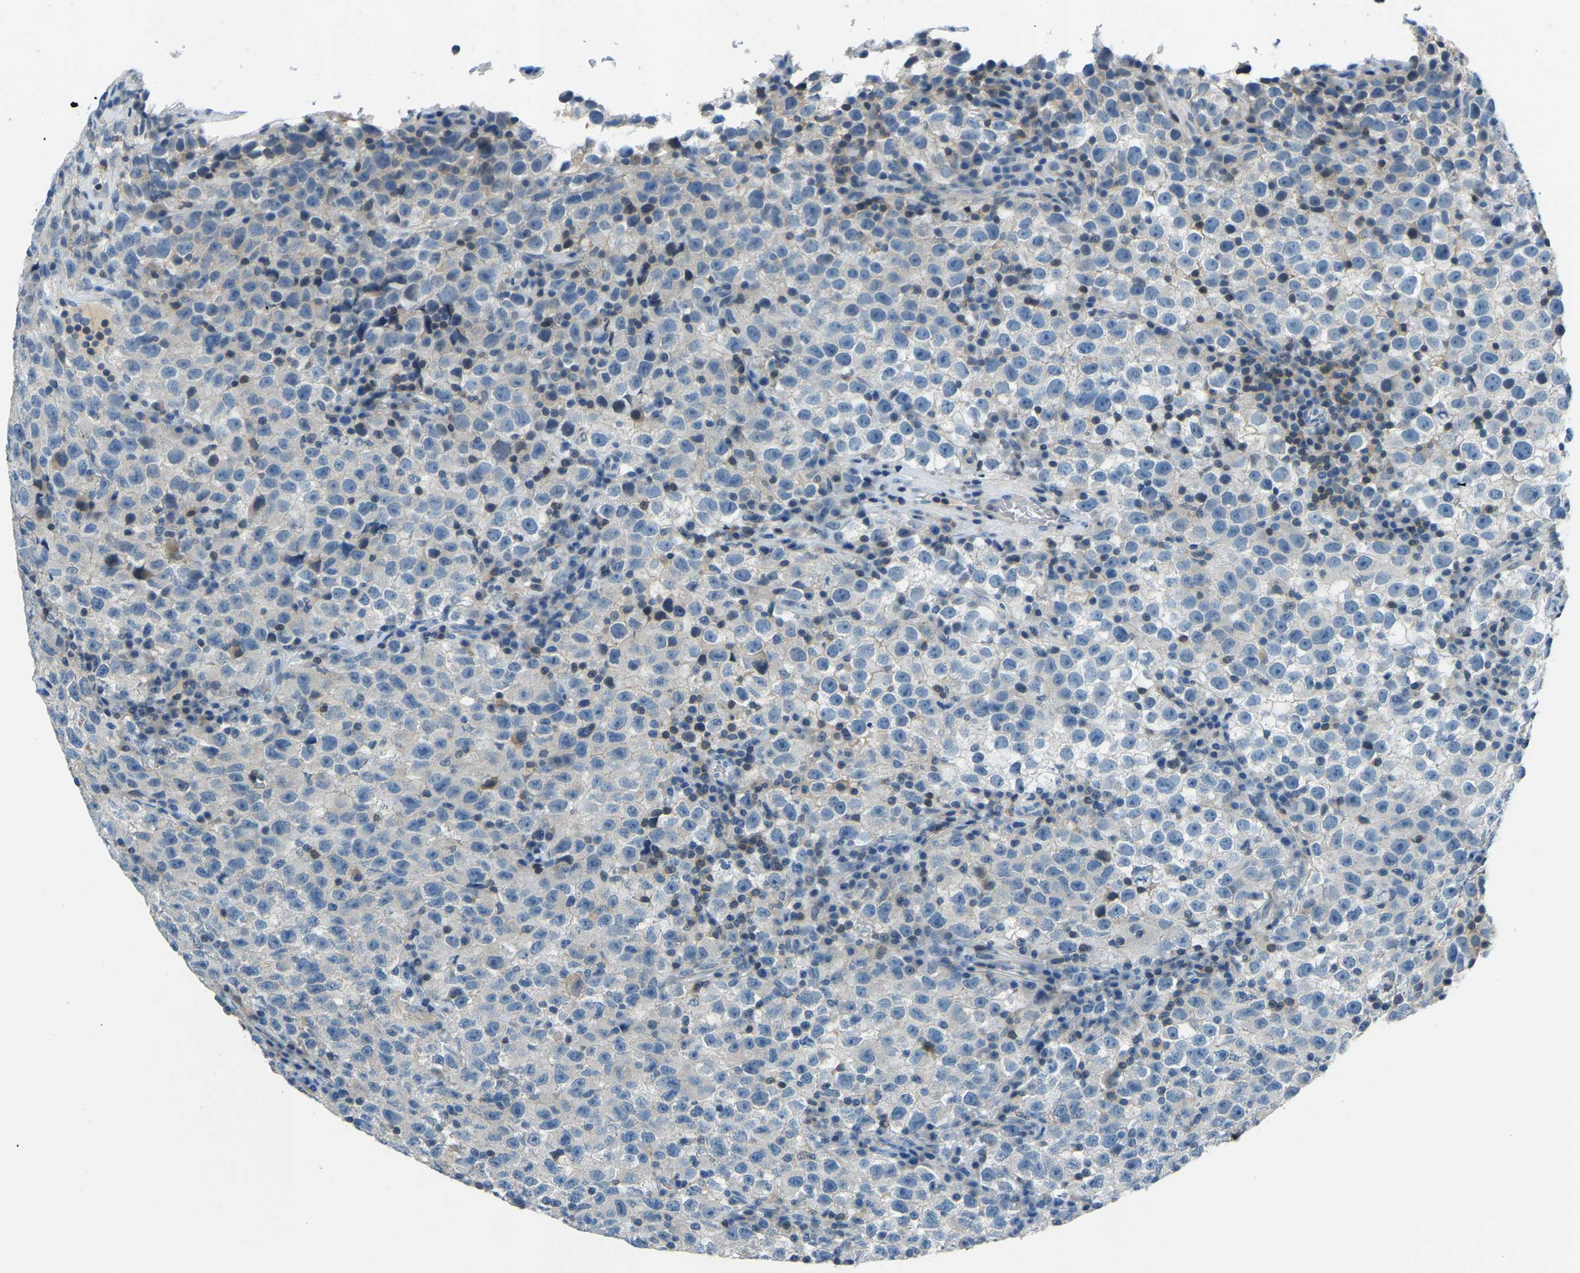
{"staining": {"intensity": "negative", "quantity": "none", "location": "none"}, "tissue": "testis cancer", "cell_type": "Tumor cells", "image_type": "cancer", "snomed": [{"axis": "morphology", "description": "Seminoma, NOS"}, {"axis": "topography", "description": "Testis"}], "caption": "Tumor cells show no significant protein expression in testis cancer.", "gene": "XIRP1", "patient": {"sex": "male", "age": 22}}